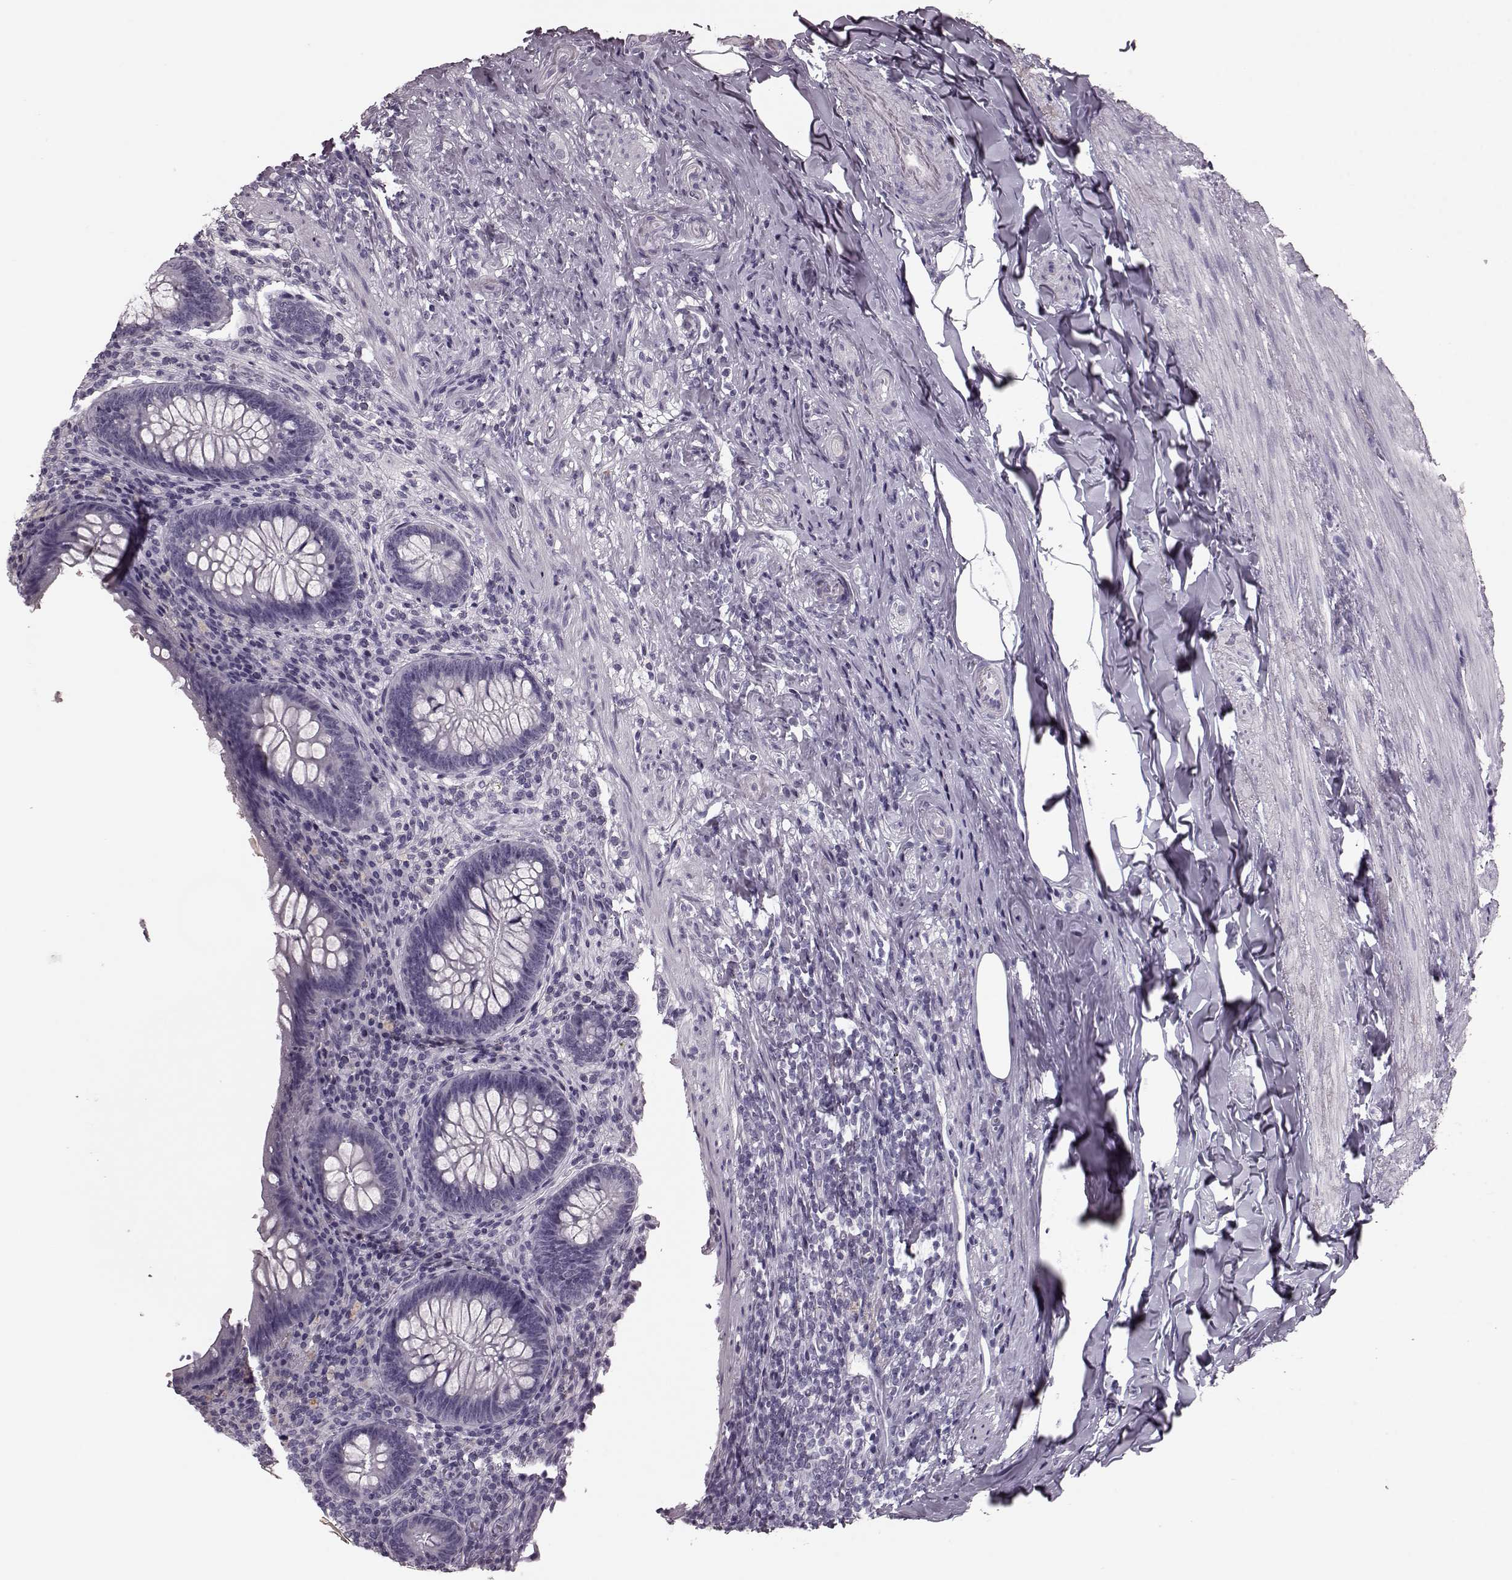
{"staining": {"intensity": "negative", "quantity": "none", "location": "none"}, "tissue": "appendix", "cell_type": "Glandular cells", "image_type": "normal", "snomed": [{"axis": "morphology", "description": "Normal tissue, NOS"}, {"axis": "topography", "description": "Appendix"}], "caption": "Immunohistochemistry (IHC) of benign human appendix shows no staining in glandular cells.", "gene": "CST7", "patient": {"sex": "male", "age": 47}}